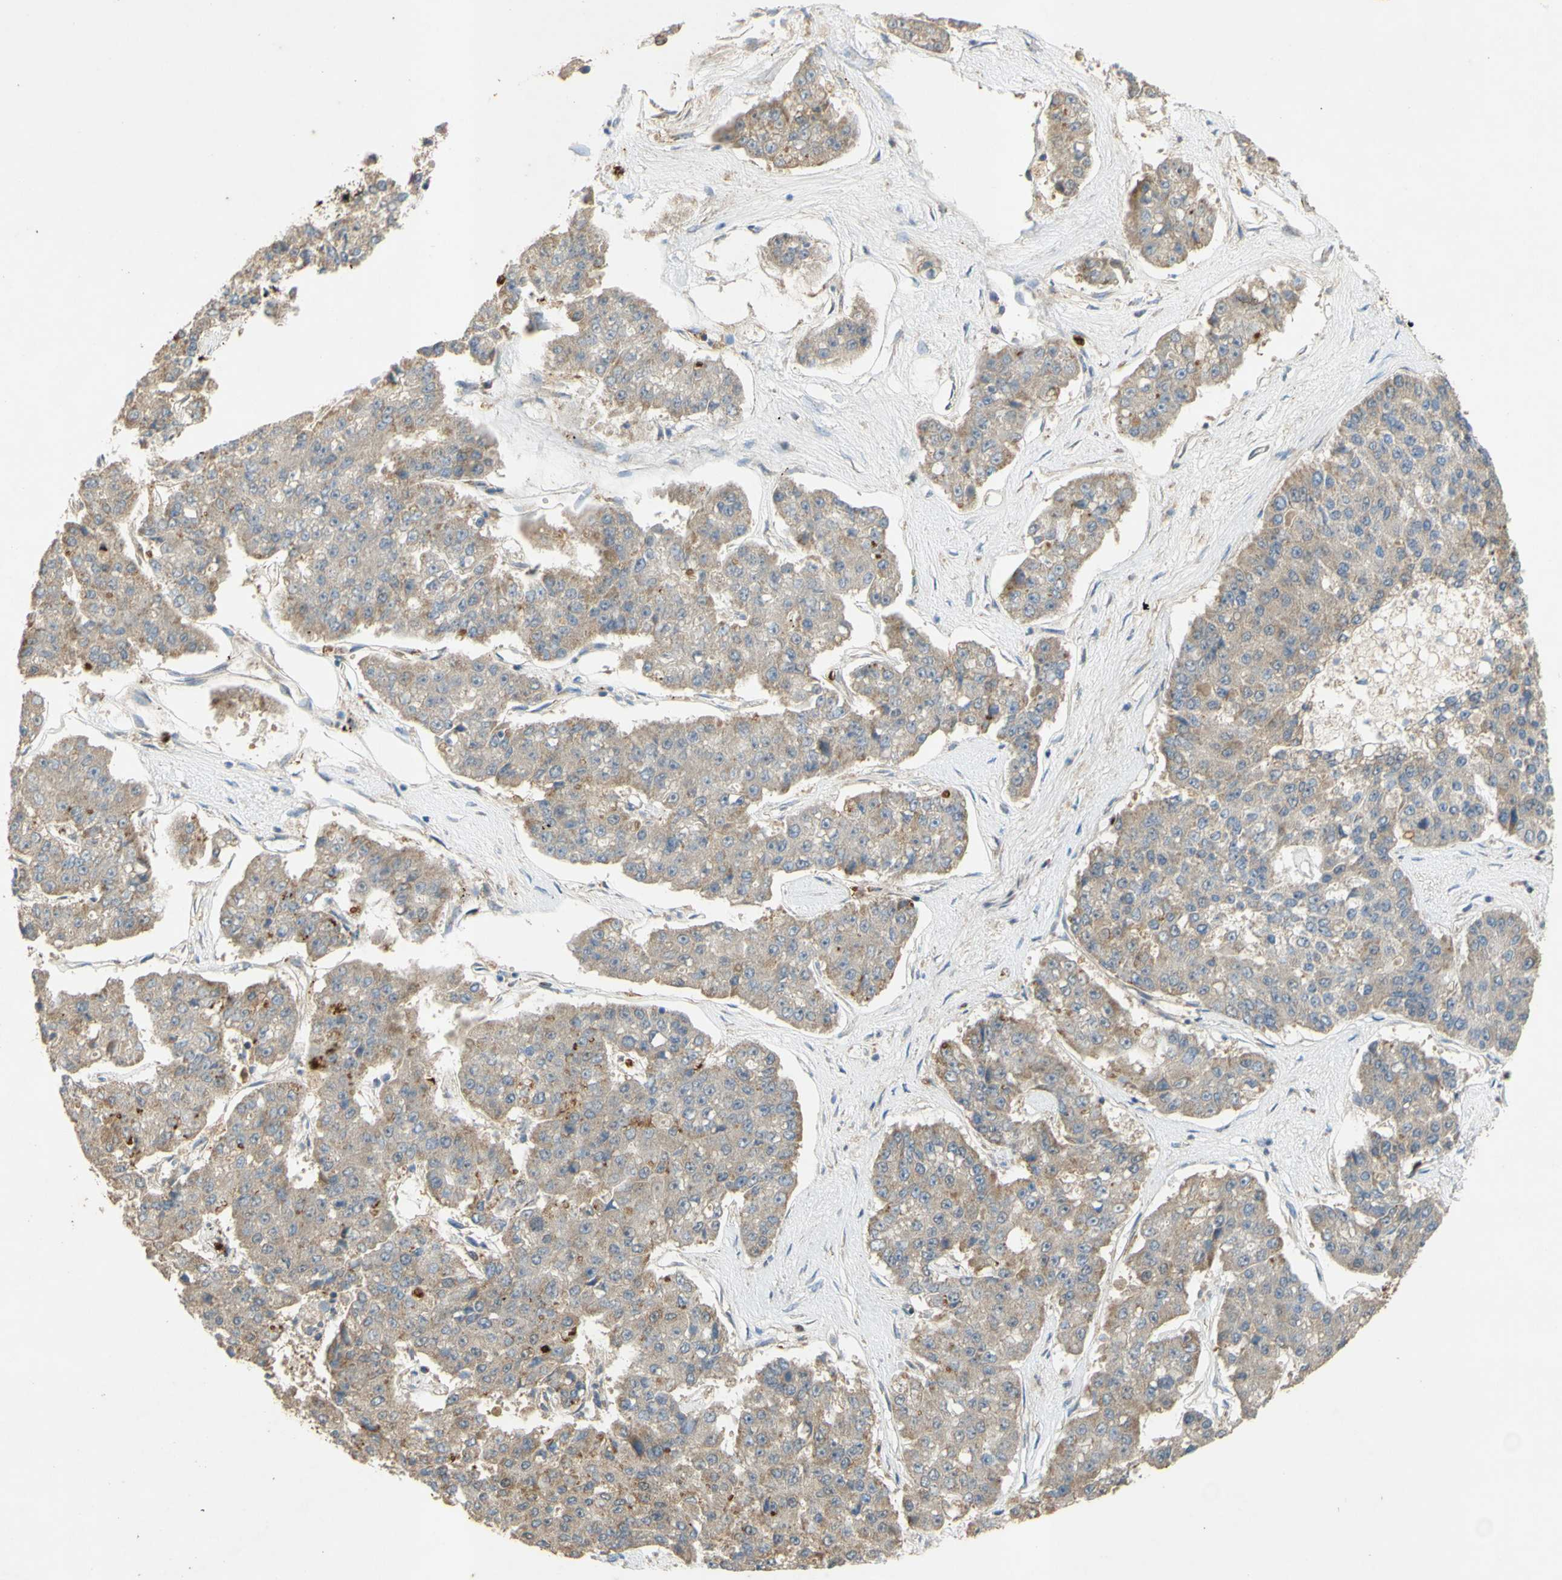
{"staining": {"intensity": "negative", "quantity": "none", "location": "none"}, "tissue": "pancreatic cancer", "cell_type": "Tumor cells", "image_type": "cancer", "snomed": [{"axis": "morphology", "description": "Adenocarcinoma, NOS"}, {"axis": "topography", "description": "Pancreas"}], "caption": "IHC photomicrograph of neoplastic tissue: human adenocarcinoma (pancreatic) stained with DAB reveals no significant protein positivity in tumor cells.", "gene": "CTTN", "patient": {"sex": "male", "age": 50}}